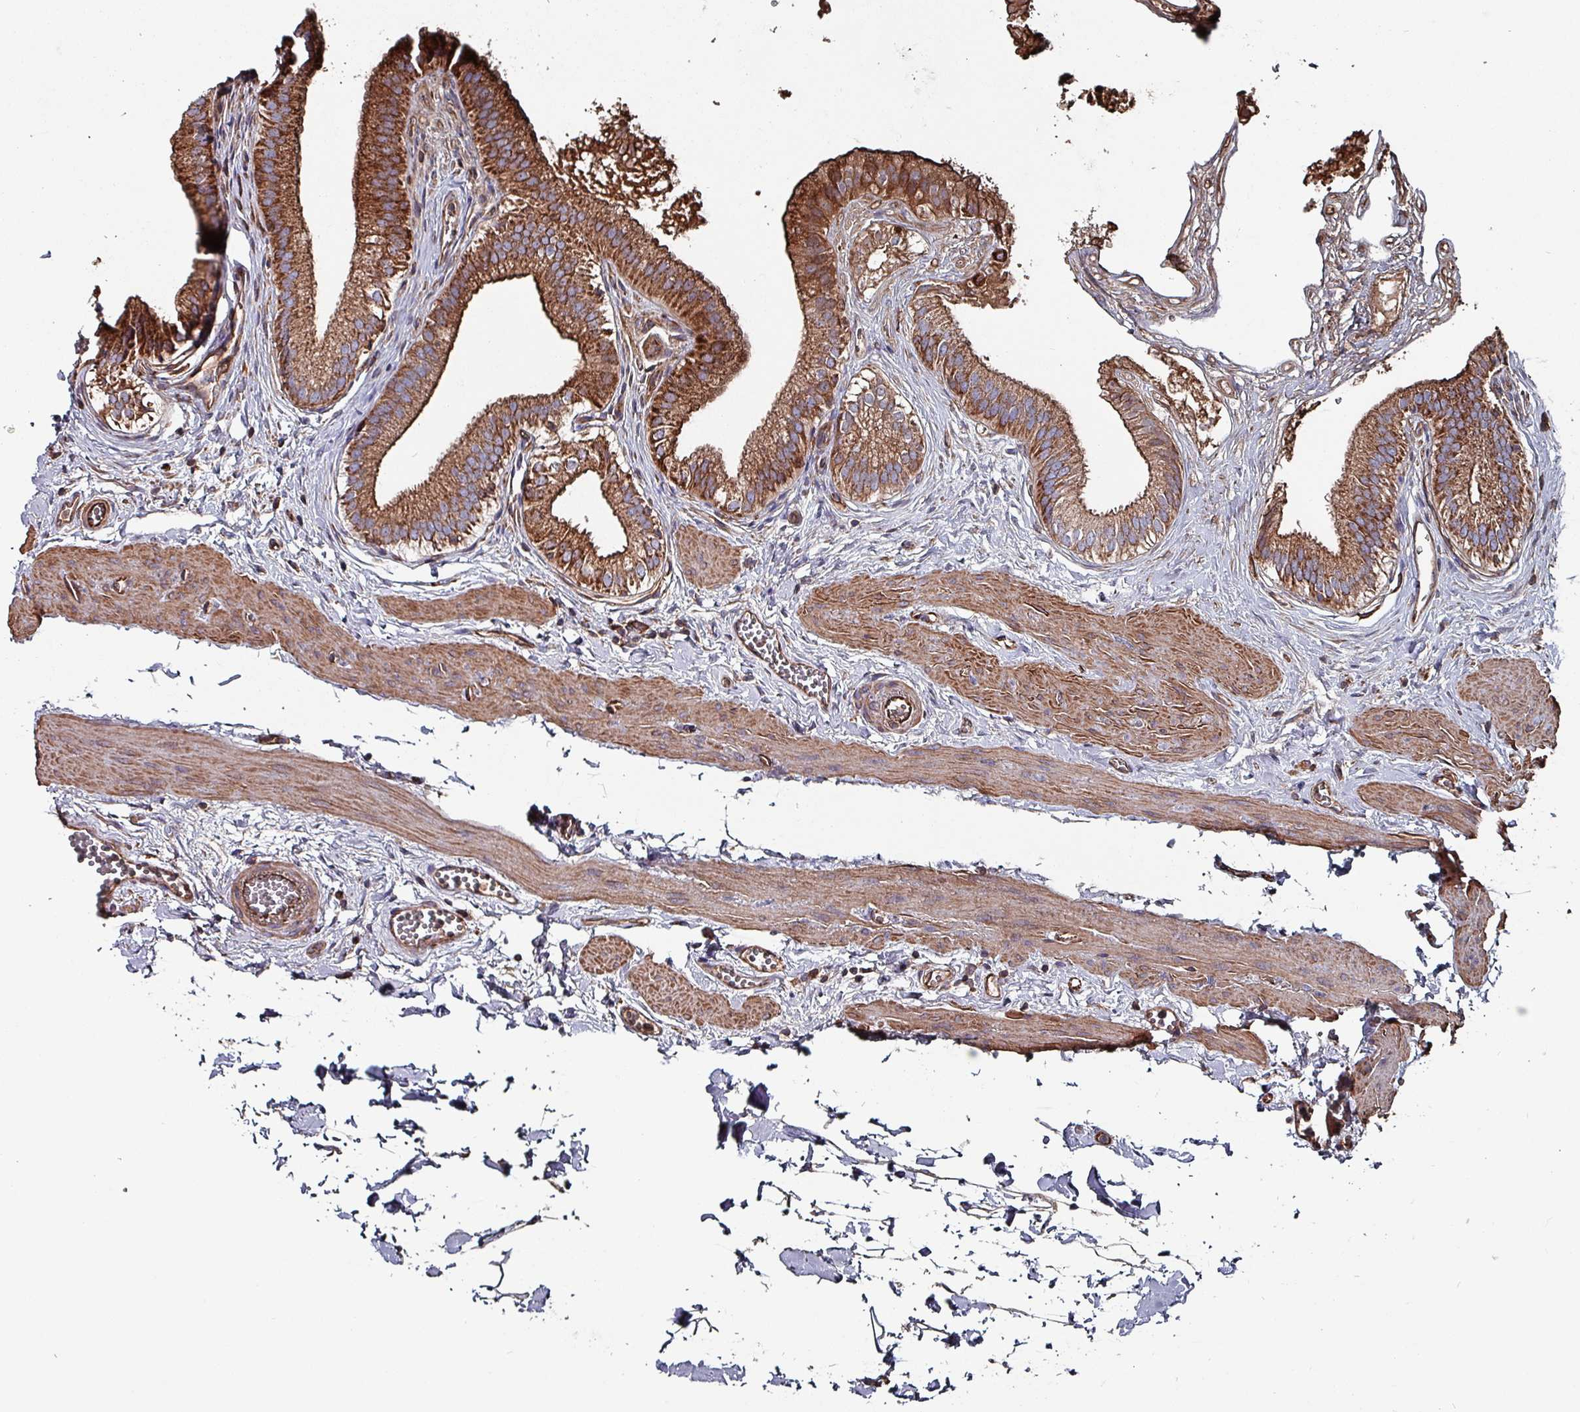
{"staining": {"intensity": "strong", "quantity": ">75%", "location": "cytoplasmic/membranous"}, "tissue": "gallbladder", "cell_type": "Glandular cells", "image_type": "normal", "snomed": [{"axis": "morphology", "description": "Normal tissue, NOS"}, {"axis": "topography", "description": "Gallbladder"}], "caption": "Benign gallbladder demonstrates strong cytoplasmic/membranous expression in about >75% of glandular cells.", "gene": "ANO10", "patient": {"sex": "female", "age": 54}}